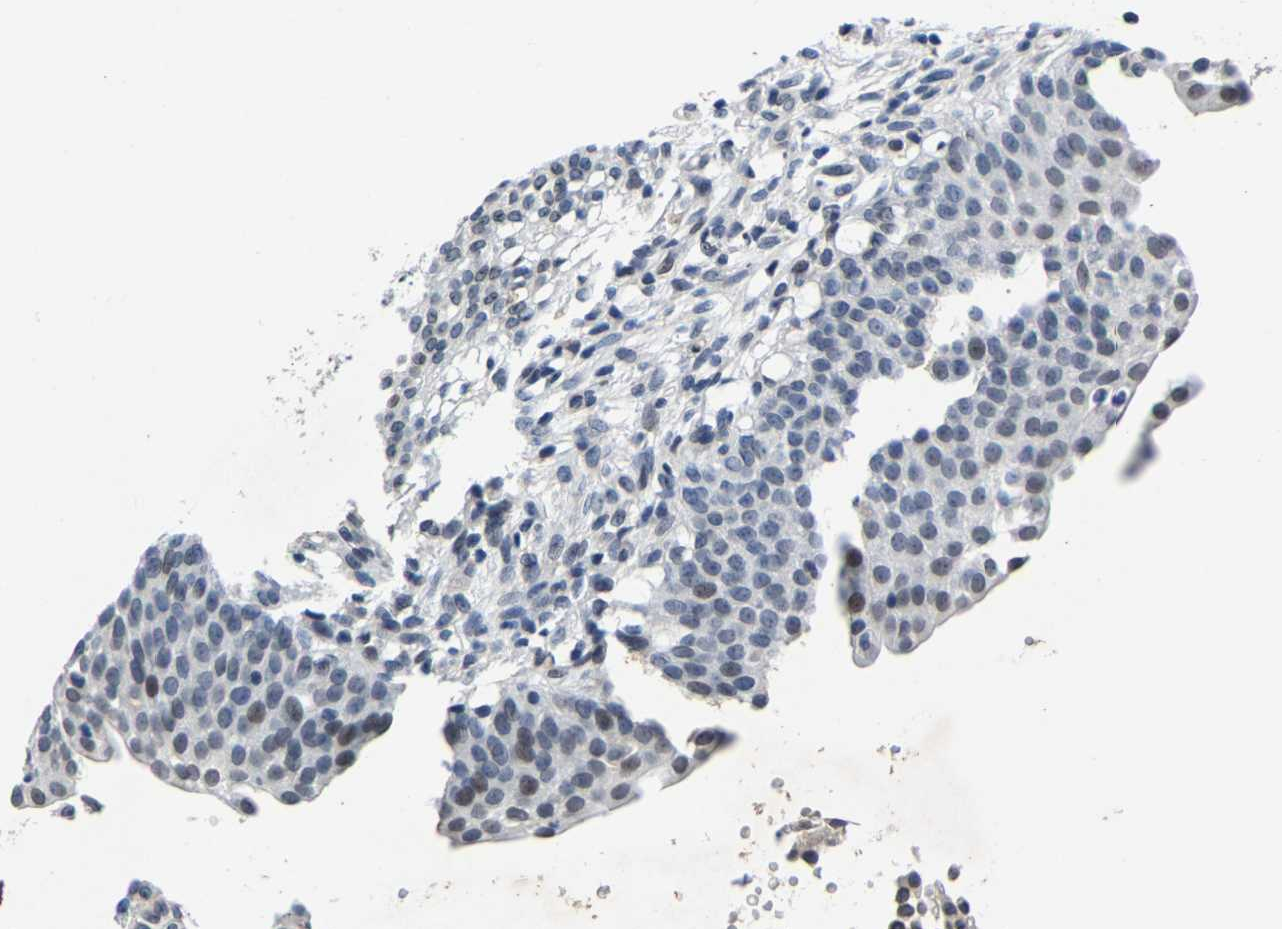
{"staining": {"intensity": "moderate", "quantity": "<25%", "location": "nuclear"}, "tissue": "urinary bladder", "cell_type": "Urothelial cells", "image_type": "normal", "snomed": [{"axis": "morphology", "description": "Normal tissue, NOS"}, {"axis": "topography", "description": "Urinary bladder"}], "caption": "Protein staining exhibits moderate nuclear positivity in about <25% of urothelial cells in normal urinary bladder. (IHC, brightfield microscopy, high magnification).", "gene": "UBN2", "patient": {"sex": "female", "age": 60}}